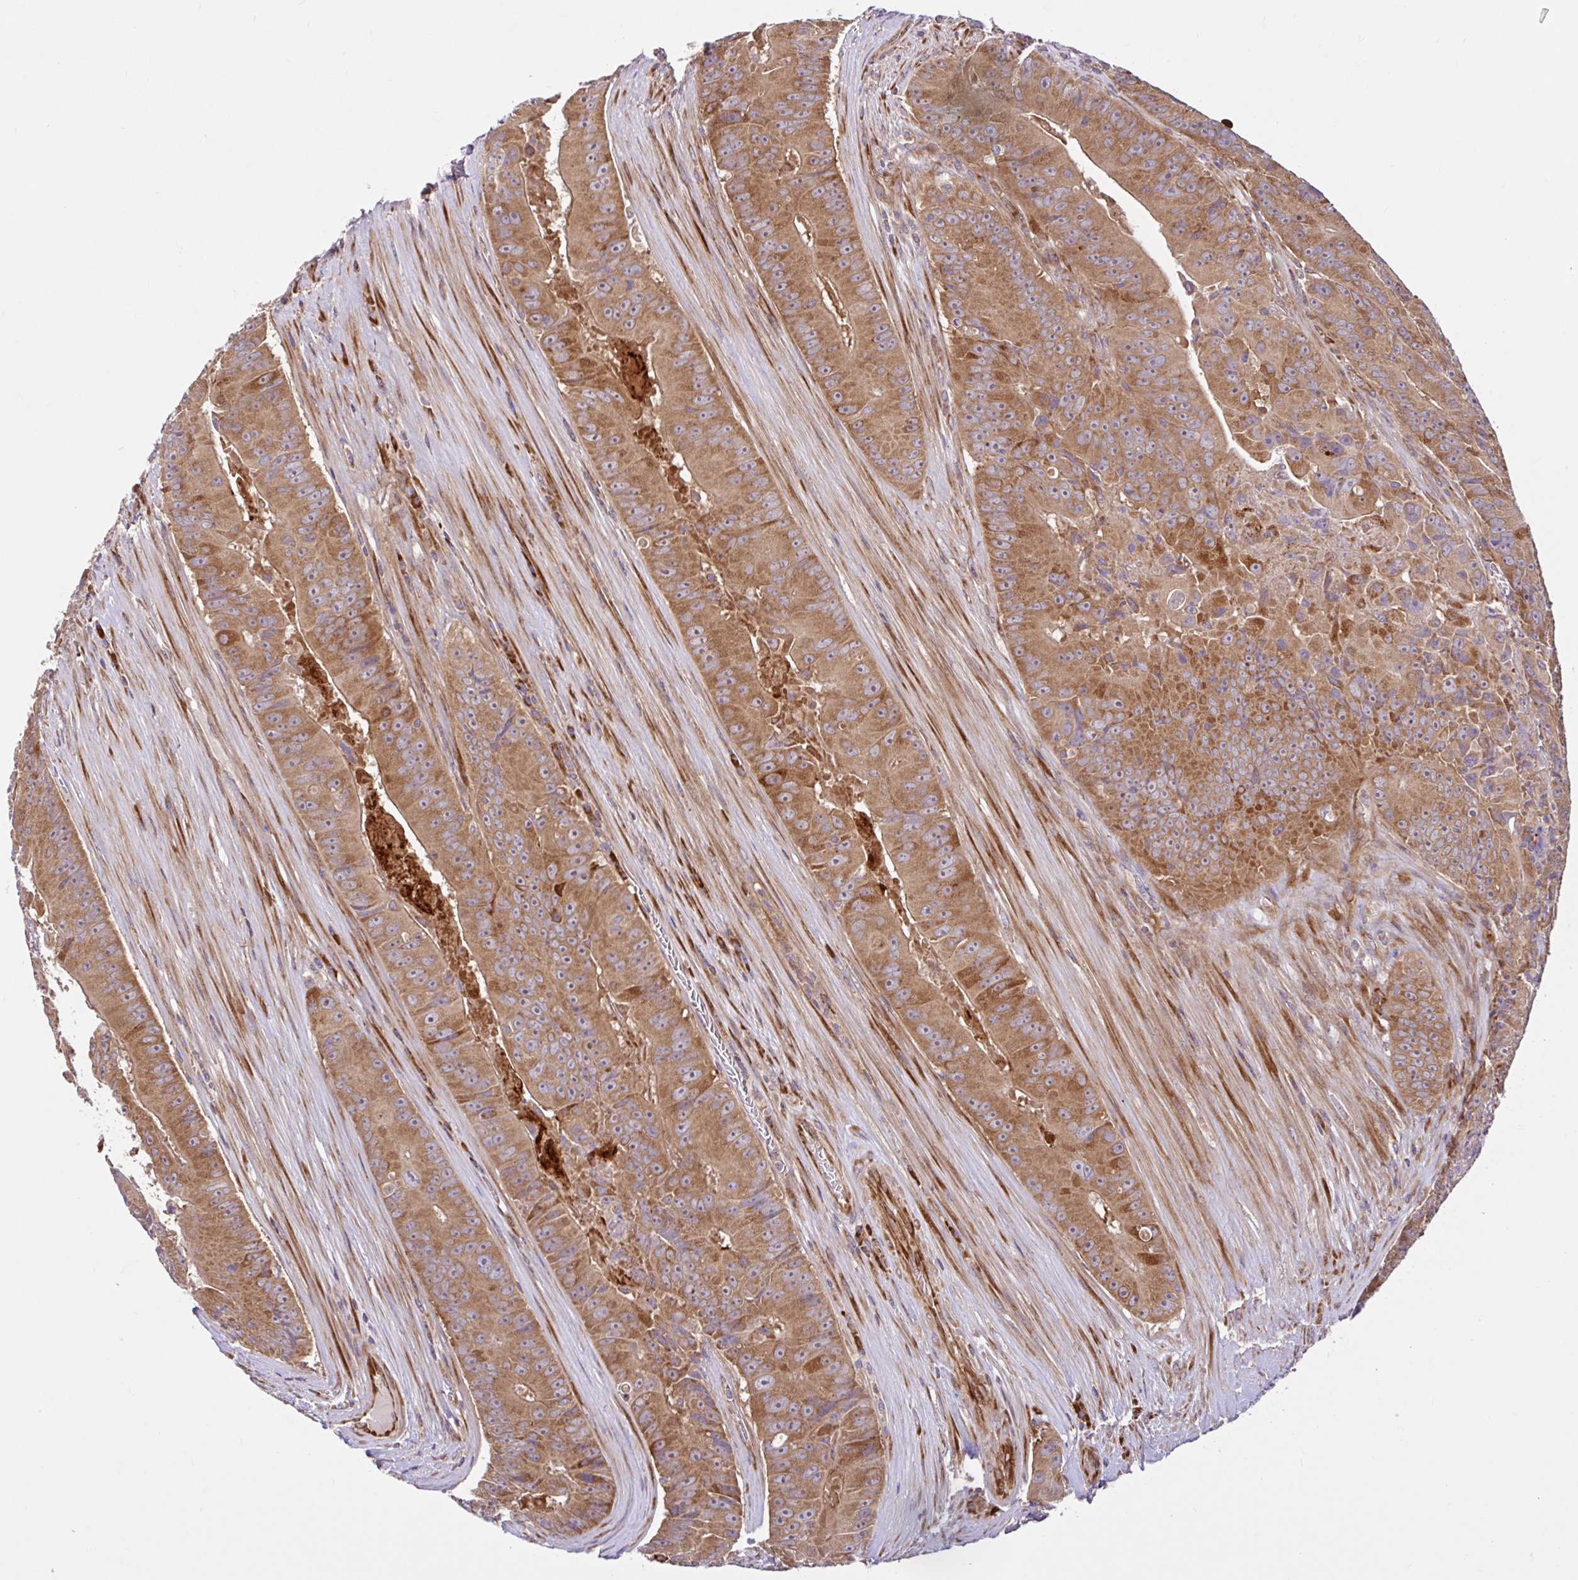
{"staining": {"intensity": "moderate", "quantity": ">75%", "location": "cytoplasmic/membranous"}, "tissue": "colorectal cancer", "cell_type": "Tumor cells", "image_type": "cancer", "snomed": [{"axis": "morphology", "description": "Adenocarcinoma, NOS"}, {"axis": "topography", "description": "Colon"}], "caption": "Protein staining of colorectal cancer (adenocarcinoma) tissue shows moderate cytoplasmic/membranous staining in about >75% of tumor cells. The staining was performed using DAB to visualize the protein expression in brown, while the nuclei were stained in blue with hematoxylin (Magnification: 20x).", "gene": "NTPCR", "patient": {"sex": "female", "age": 86}}